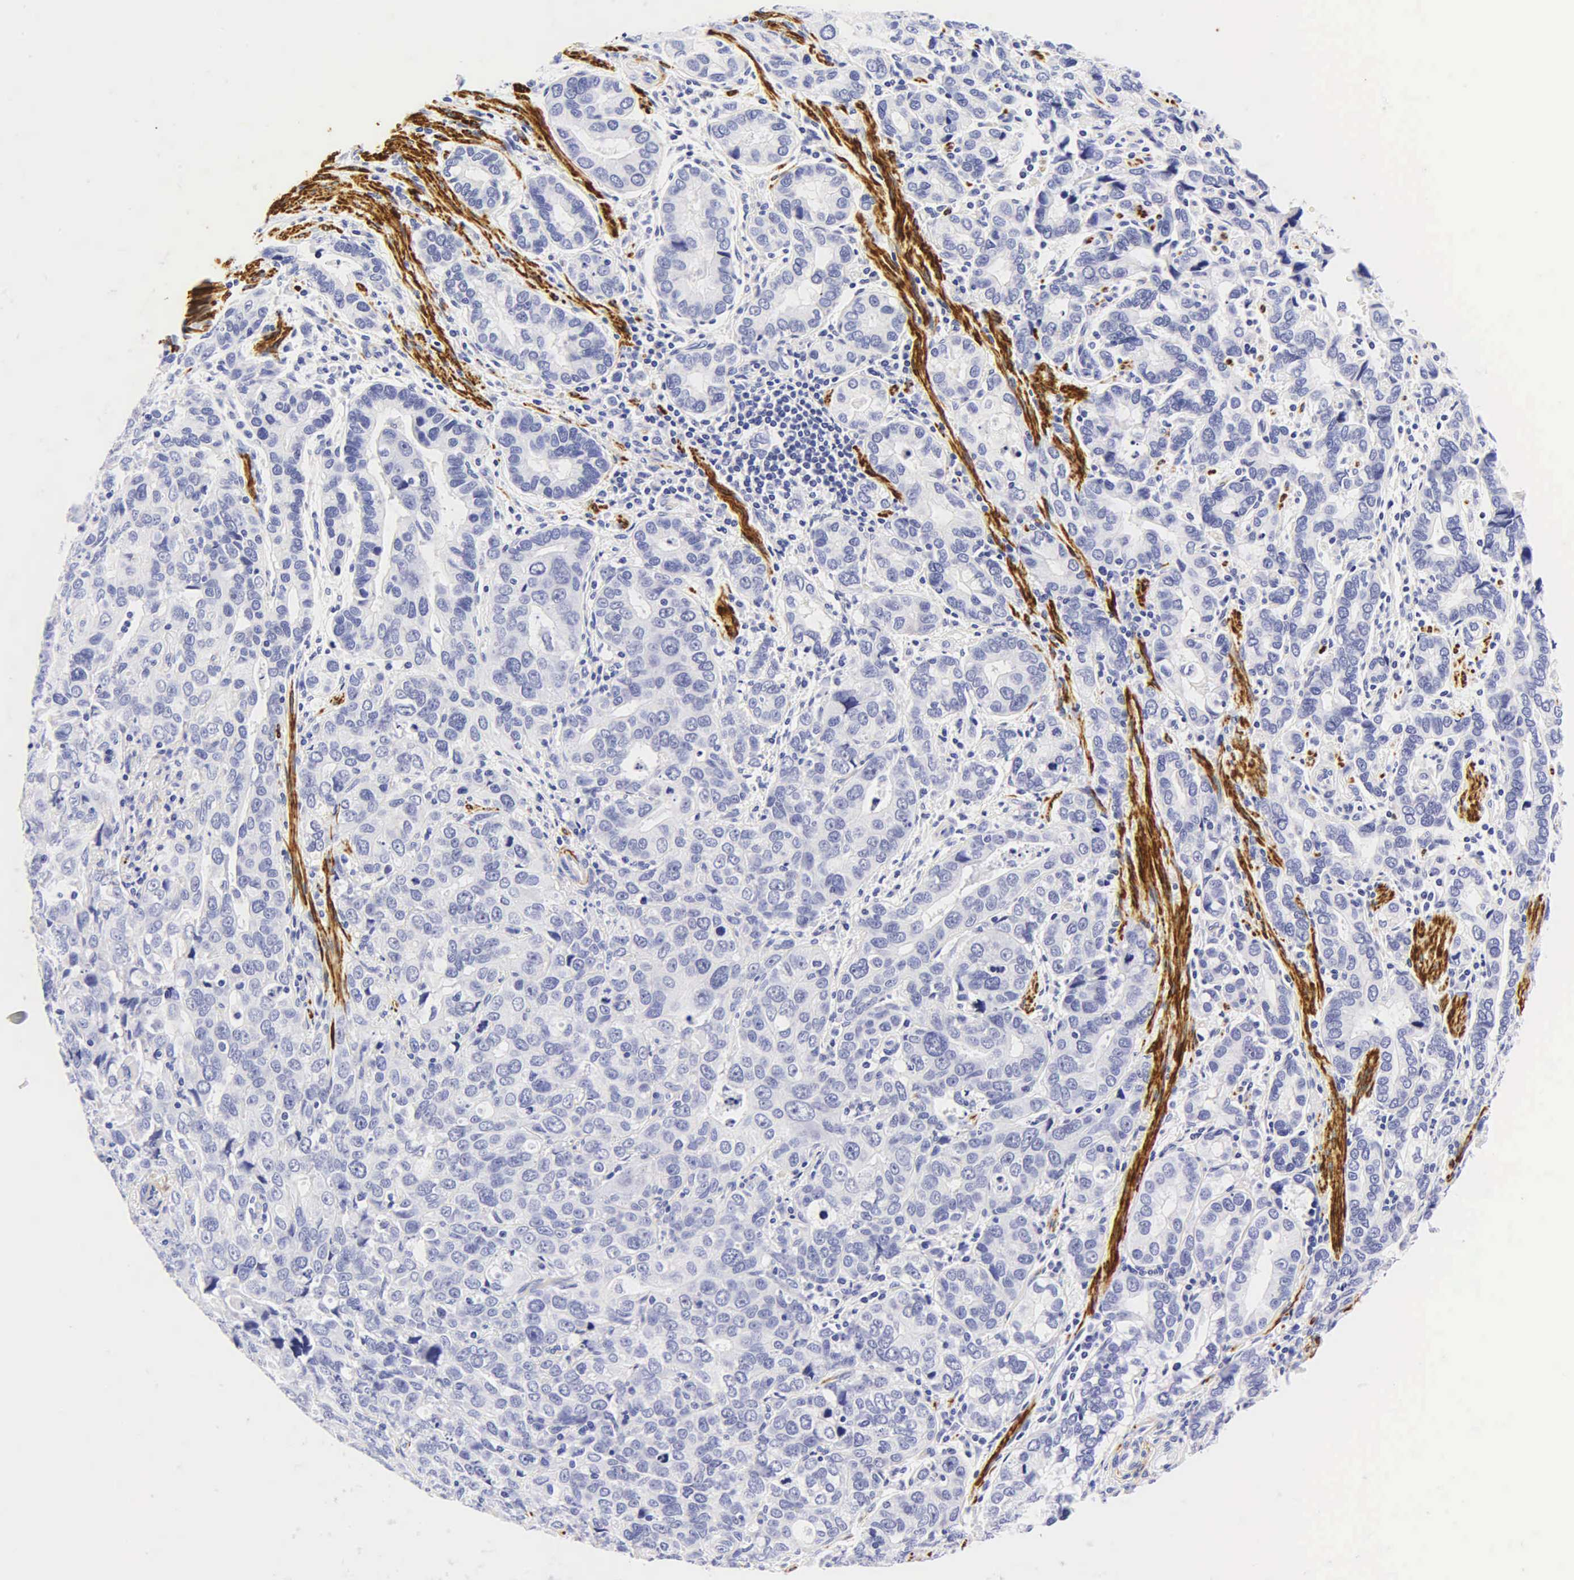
{"staining": {"intensity": "negative", "quantity": "none", "location": "none"}, "tissue": "stomach cancer", "cell_type": "Tumor cells", "image_type": "cancer", "snomed": [{"axis": "morphology", "description": "Adenocarcinoma, NOS"}, {"axis": "topography", "description": "Stomach, upper"}], "caption": "Immunohistochemistry (IHC) histopathology image of stomach cancer (adenocarcinoma) stained for a protein (brown), which demonstrates no staining in tumor cells.", "gene": "DES", "patient": {"sex": "male", "age": 76}}